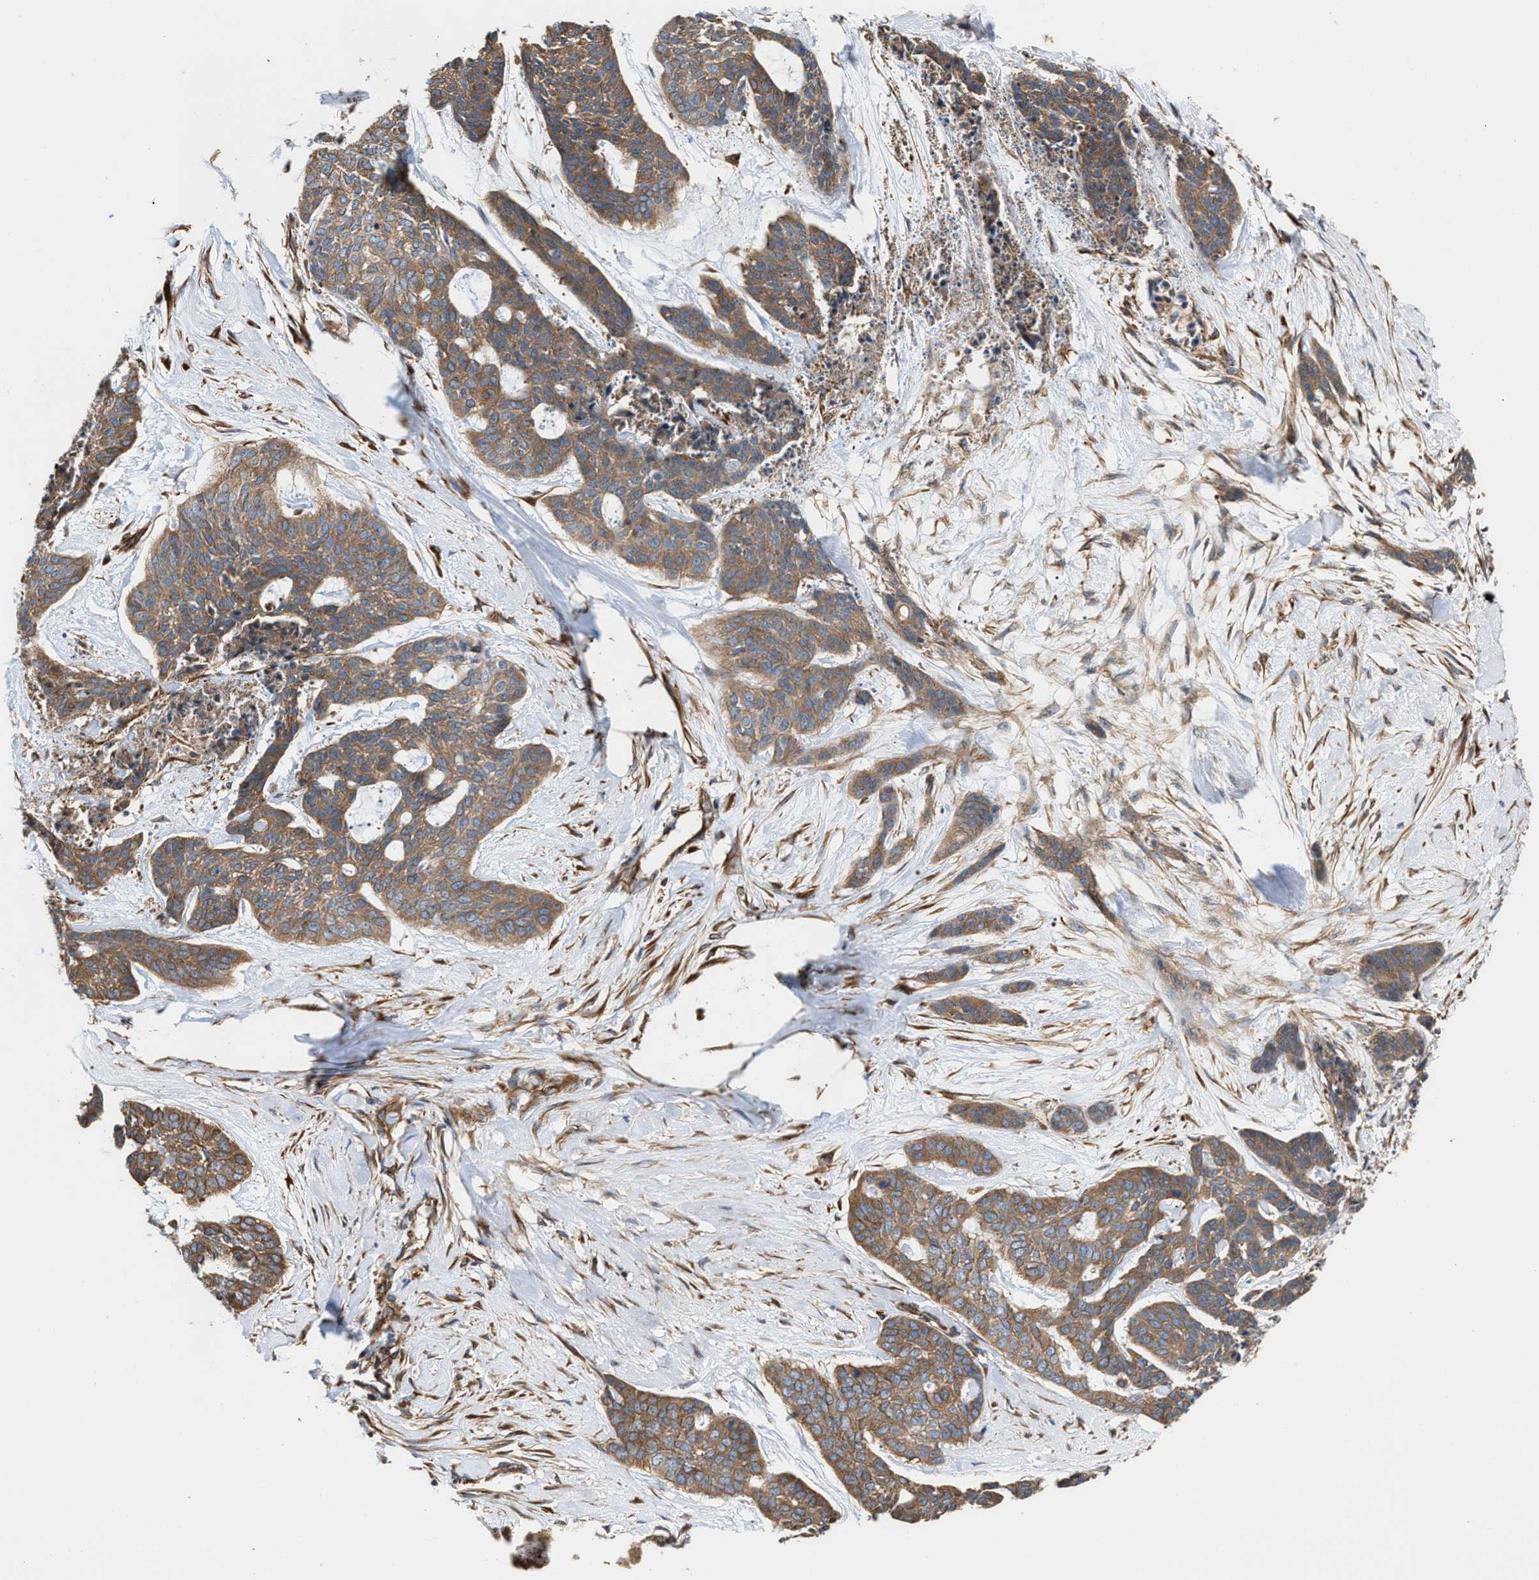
{"staining": {"intensity": "moderate", "quantity": ">75%", "location": "cytoplasmic/membranous"}, "tissue": "skin cancer", "cell_type": "Tumor cells", "image_type": "cancer", "snomed": [{"axis": "morphology", "description": "Basal cell carcinoma"}, {"axis": "topography", "description": "Skin"}], "caption": "Moderate cytoplasmic/membranous staining for a protein is present in about >75% of tumor cells of skin cancer using IHC.", "gene": "EPS15L1", "patient": {"sex": "female", "age": 64}}